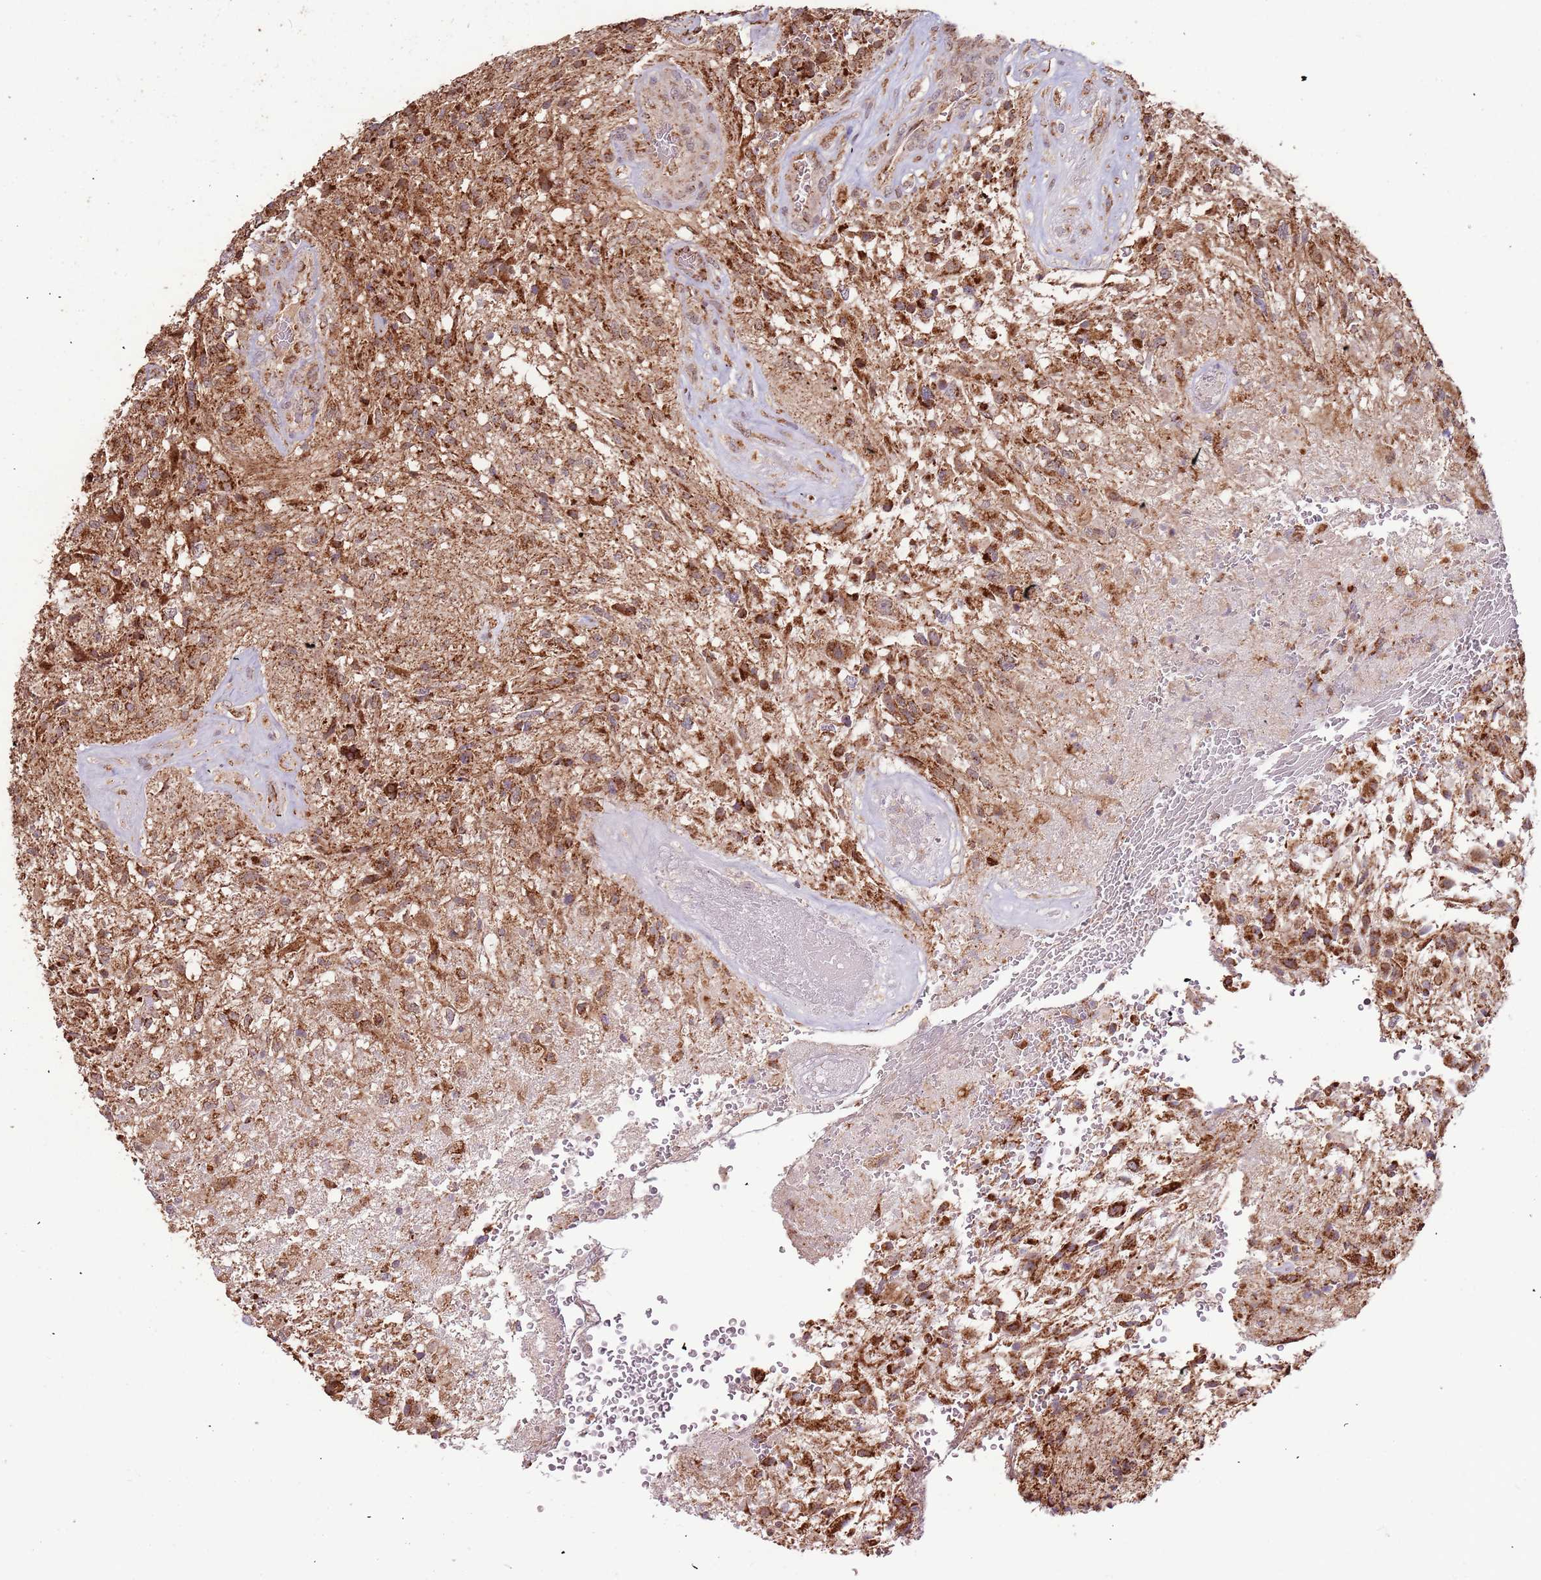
{"staining": {"intensity": "strong", "quantity": ">75%", "location": "cytoplasmic/membranous"}, "tissue": "glioma", "cell_type": "Tumor cells", "image_type": "cancer", "snomed": [{"axis": "morphology", "description": "Glioma, malignant, High grade"}, {"axis": "topography", "description": "Brain"}], "caption": "DAB (3,3'-diaminobenzidine) immunohistochemical staining of glioma shows strong cytoplasmic/membranous protein staining in about >75% of tumor cells.", "gene": "IL17RD", "patient": {"sex": "male", "age": 56}}